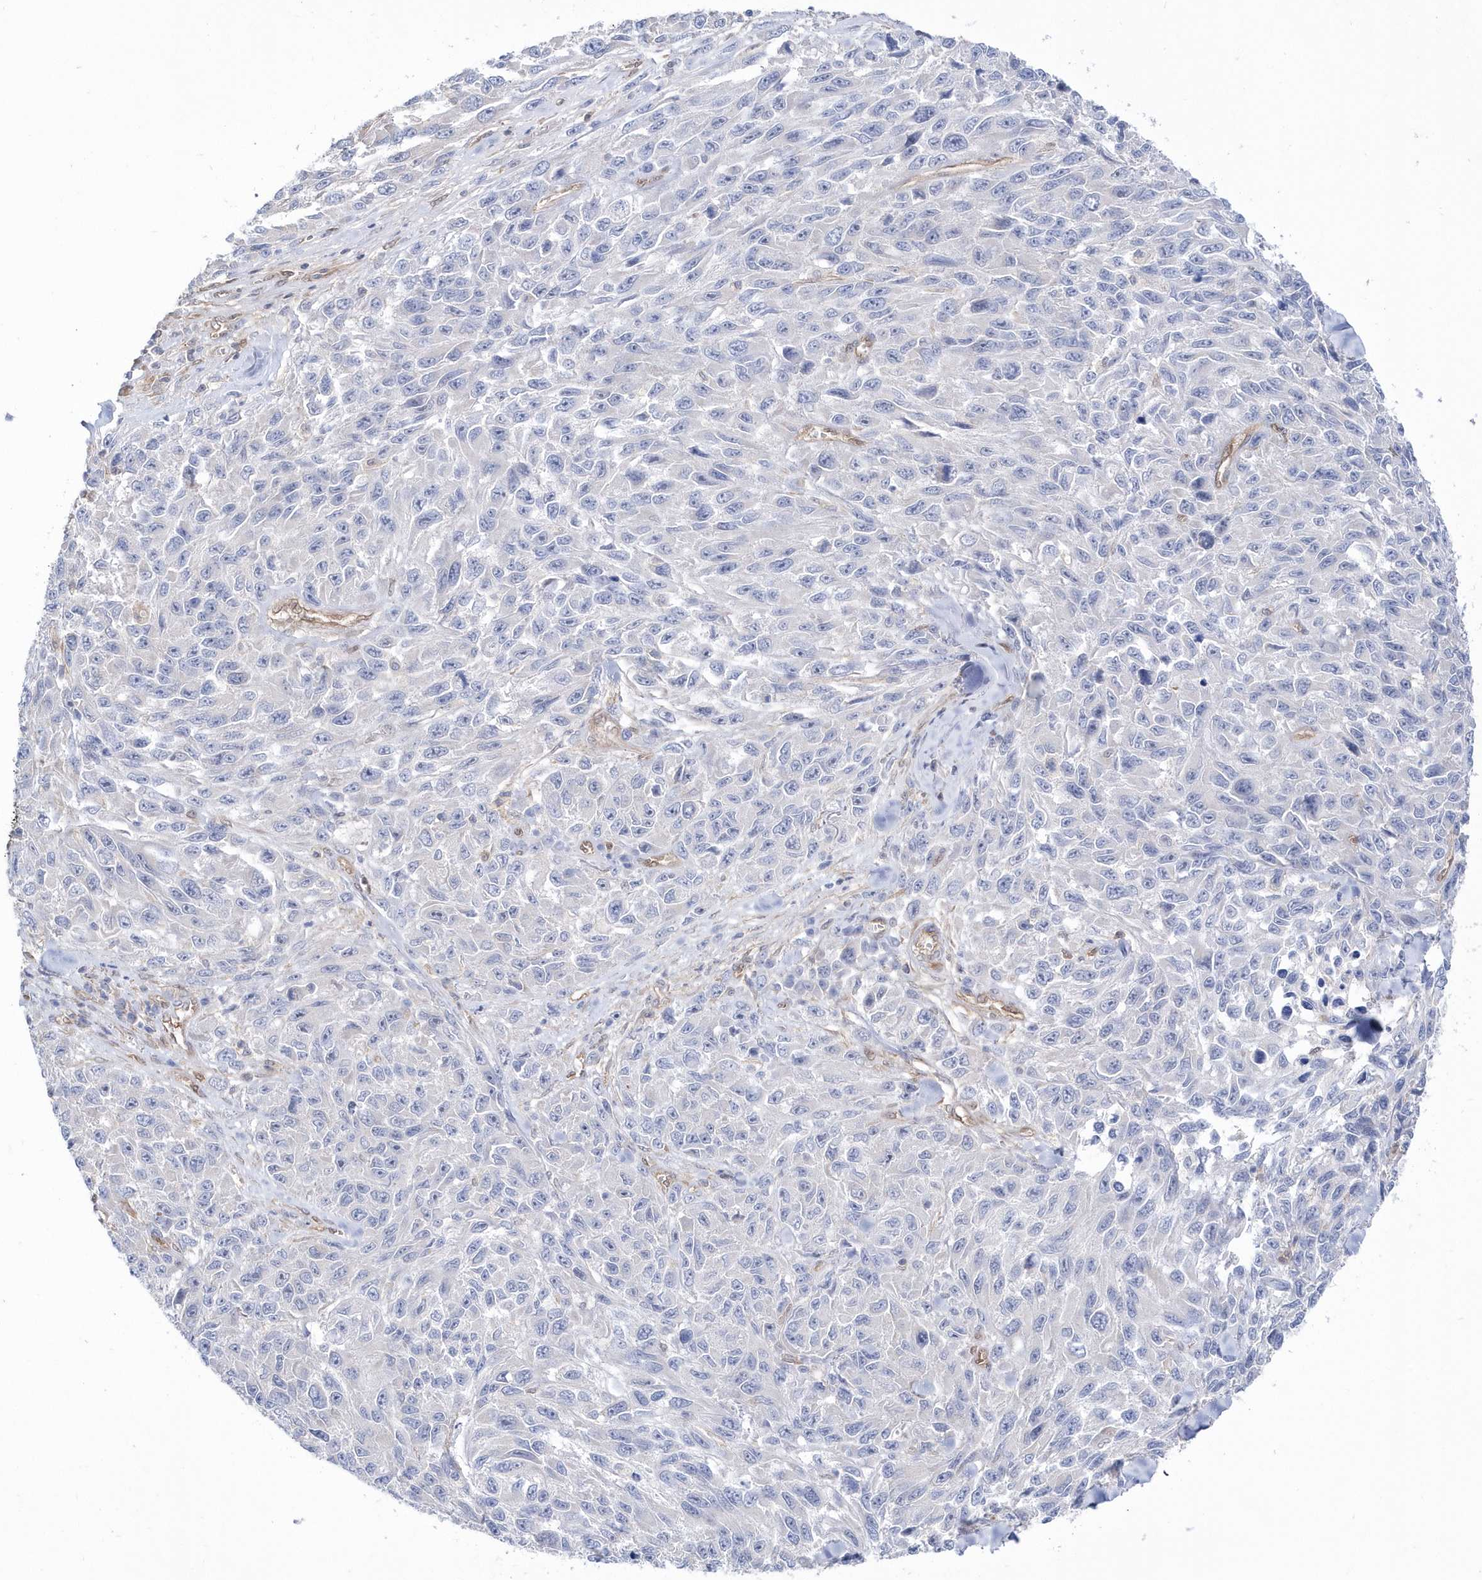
{"staining": {"intensity": "negative", "quantity": "none", "location": "none"}, "tissue": "melanoma", "cell_type": "Tumor cells", "image_type": "cancer", "snomed": [{"axis": "morphology", "description": "Malignant melanoma, NOS"}, {"axis": "topography", "description": "Skin"}], "caption": "This is an immunohistochemistry (IHC) micrograph of melanoma. There is no positivity in tumor cells.", "gene": "BDH2", "patient": {"sex": "female", "age": 96}}